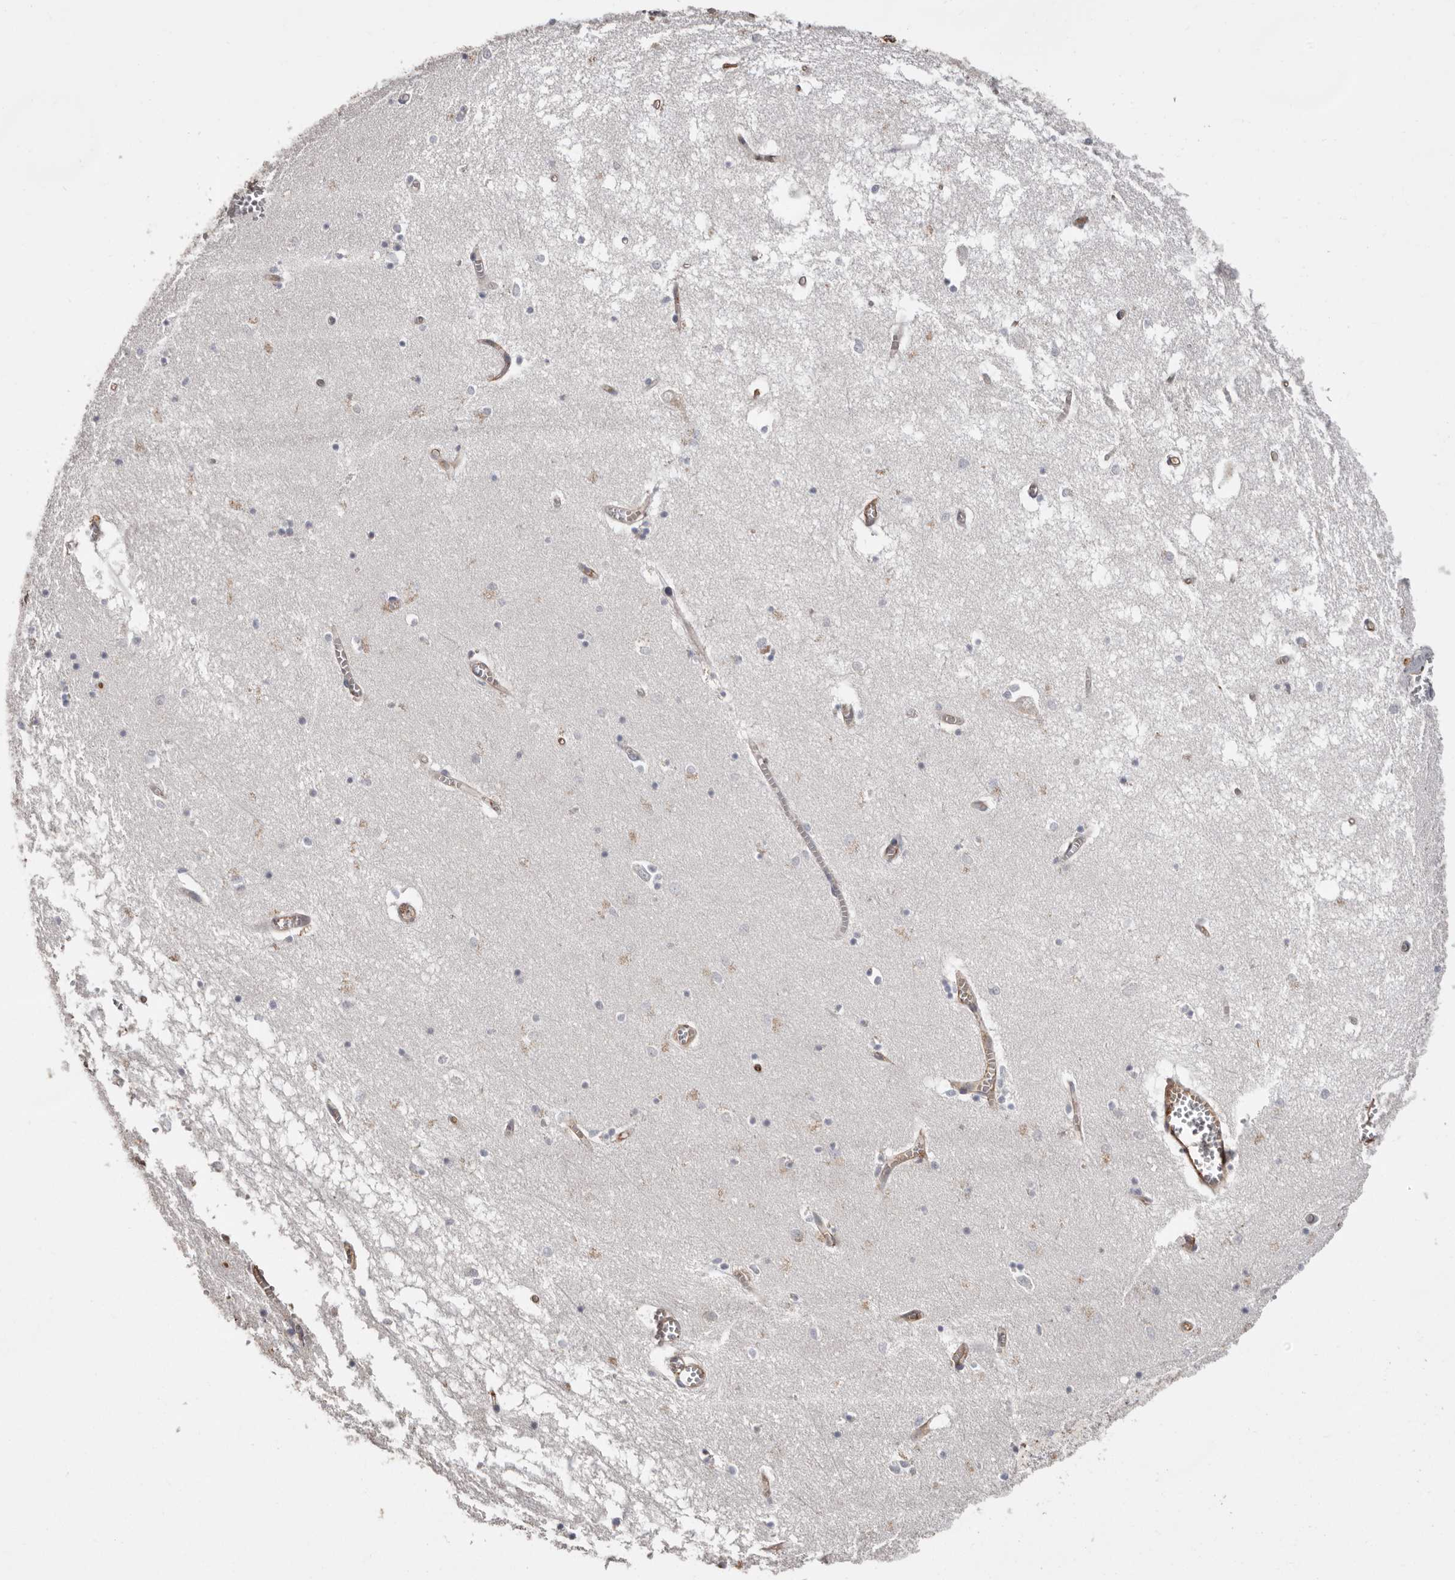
{"staining": {"intensity": "negative", "quantity": "none", "location": "none"}, "tissue": "hippocampus", "cell_type": "Glial cells", "image_type": "normal", "snomed": [{"axis": "morphology", "description": "Normal tissue, NOS"}, {"axis": "topography", "description": "Hippocampus"}], "caption": "This image is of benign hippocampus stained with immunohistochemistry to label a protein in brown with the nuclei are counter-stained blue. There is no staining in glial cells. The staining is performed using DAB (3,3'-diaminobenzidine) brown chromogen with nuclei counter-stained in using hematoxylin.", "gene": "MMACHC", "patient": {"sex": "male", "age": 70}}